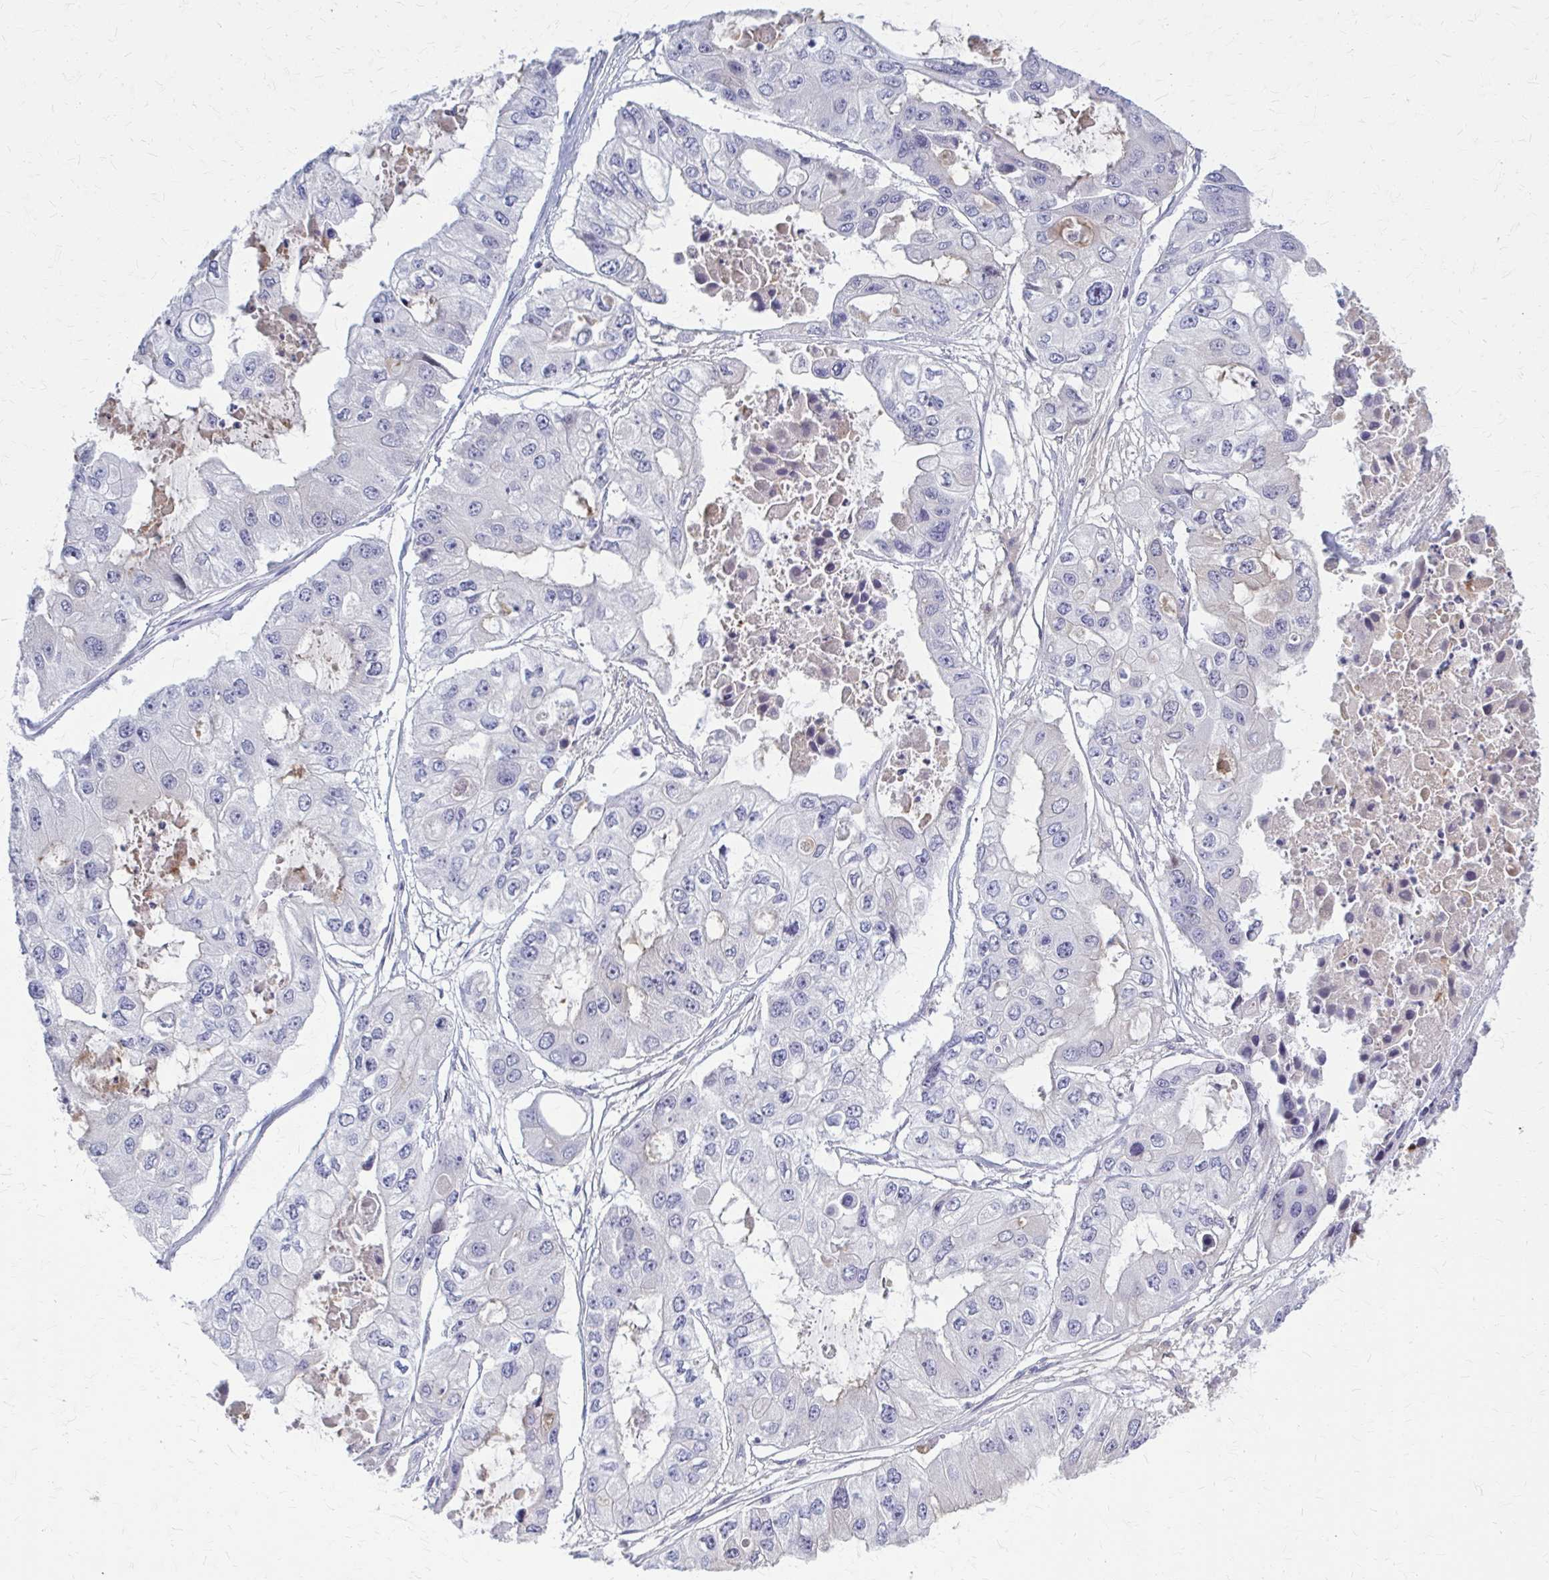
{"staining": {"intensity": "negative", "quantity": "none", "location": "none"}, "tissue": "ovarian cancer", "cell_type": "Tumor cells", "image_type": "cancer", "snomed": [{"axis": "morphology", "description": "Cystadenocarcinoma, serous, NOS"}, {"axis": "topography", "description": "Ovary"}], "caption": "Ovarian cancer (serous cystadenocarcinoma) was stained to show a protein in brown. There is no significant positivity in tumor cells.", "gene": "SERPIND1", "patient": {"sex": "female", "age": 56}}